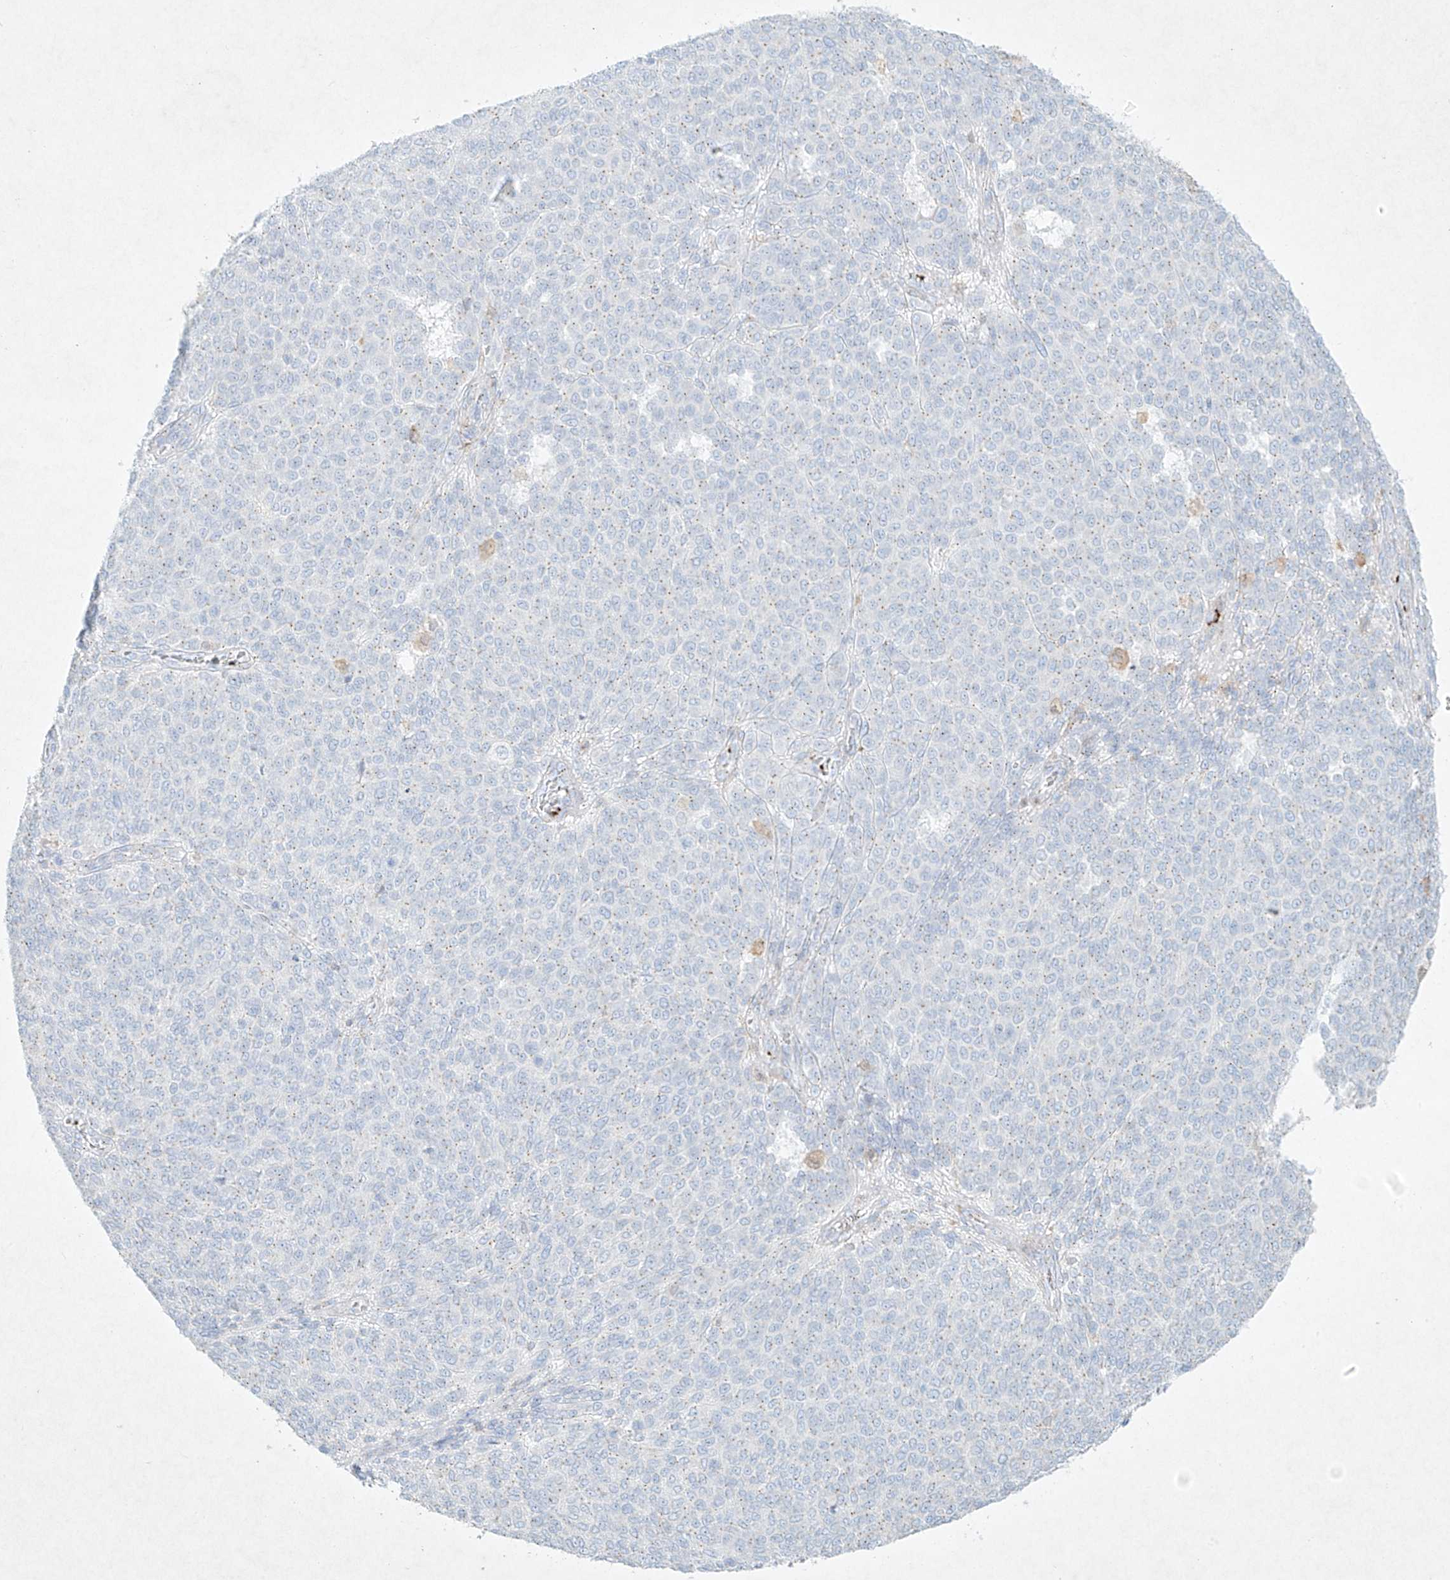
{"staining": {"intensity": "negative", "quantity": "none", "location": "none"}, "tissue": "melanoma", "cell_type": "Tumor cells", "image_type": "cancer", "snomed": [{"axis": "morphology", "description": "Malignant melanoma, NOS"}, {"axis": "topography", "description": "Skin"}], "caption": "An image of melanoma stained for a protein reveals no brown staining in tumor cells.", "gene": "PLEK", "patient": {"sex": "male", "age": 49}}